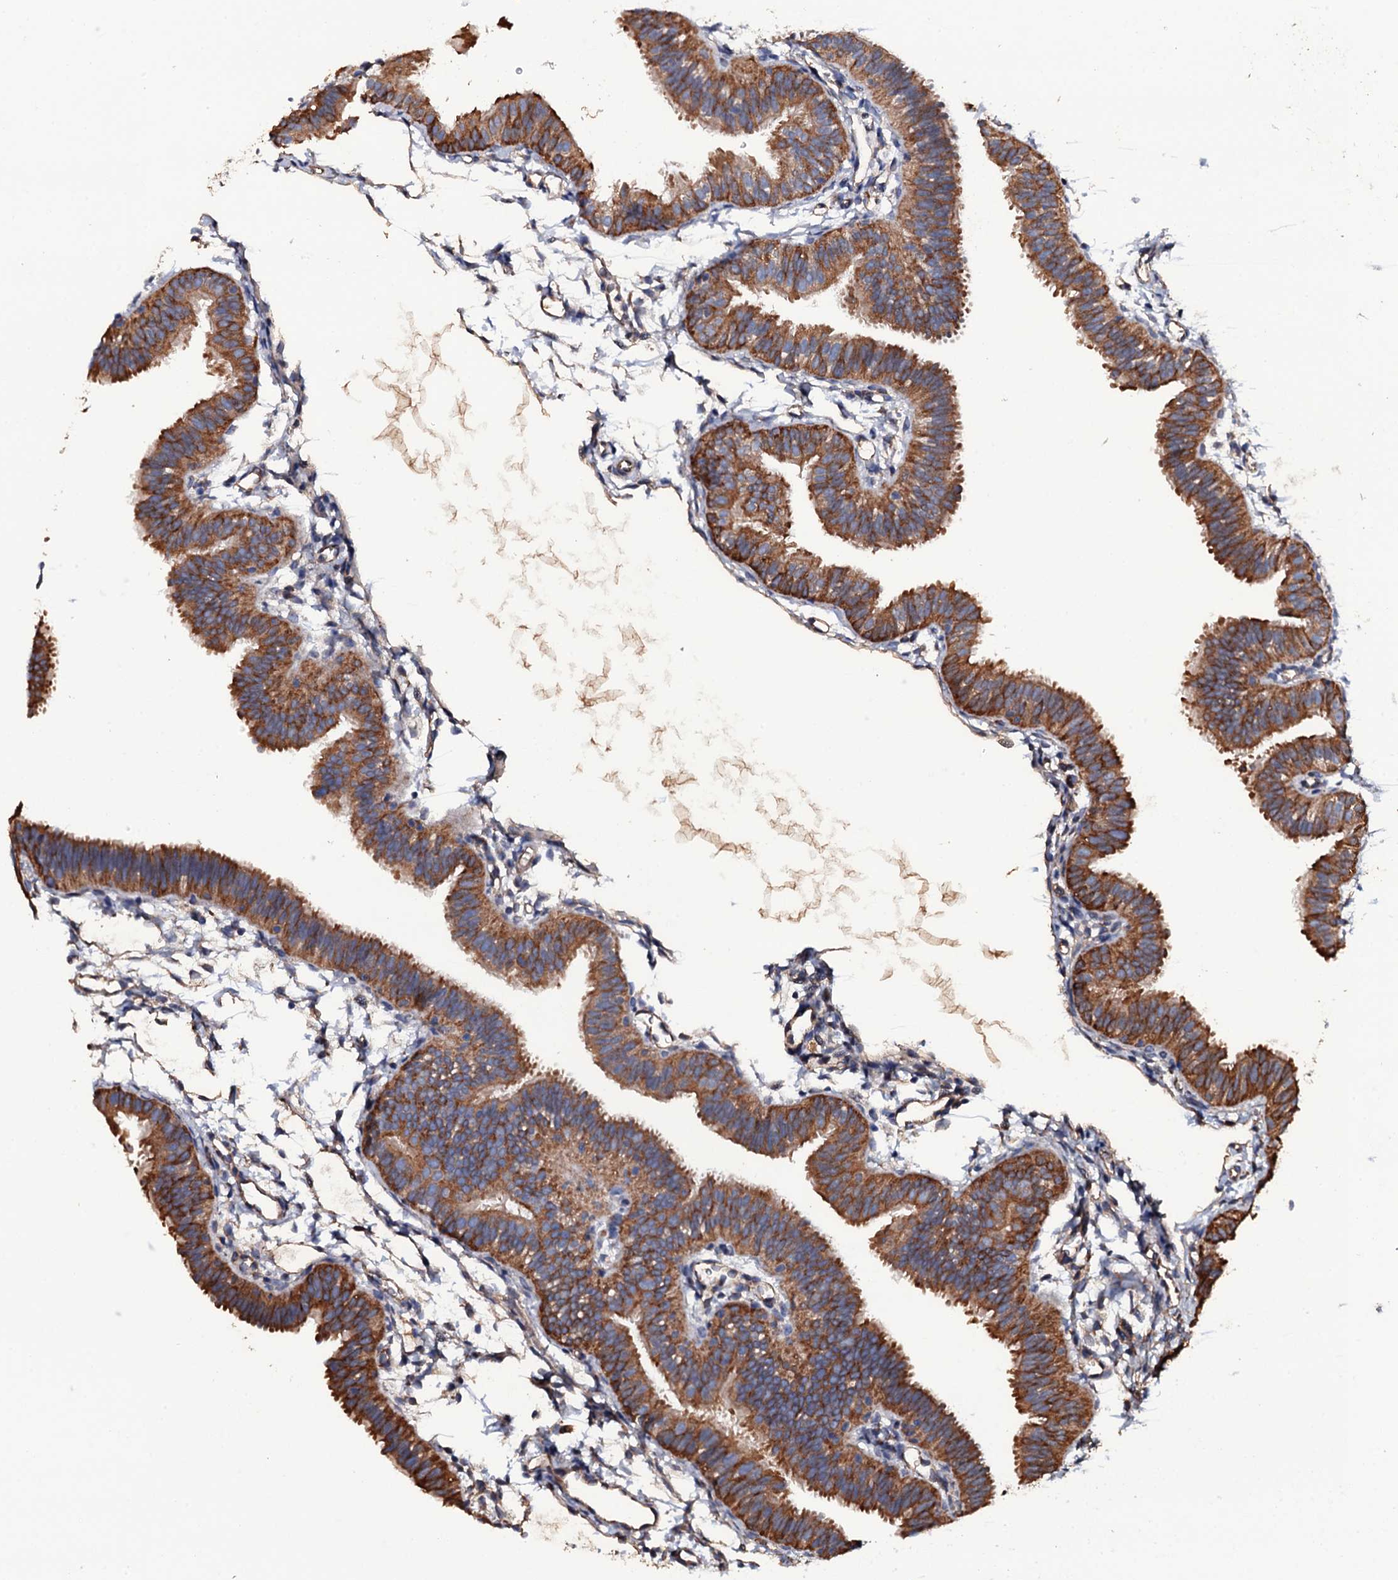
{"staining": {"intensity": "strong", "quantity": ">75%", "location": "cytoplasmic/membranous"}, "tissue": "fallopian tube", "cell_type": "Glandular cells", "image_type": "normal", "snomed": [{"axis": "morphology", "description": "Normal tissue, NOS"}, {"axis": "topography", "description": "Fallopian tube"}], "caption": "Immunohistochemistry staining of normal fallopian tube, which demonstrates high levels of strong cytoplasmic/membranous expression in about >75% of glandular cells indicating strong cytoplasmic/membranous protein staining. The staining was performed using DAB (brown) for protein detection and nuclei were counterstained in hematoxylin (blue).", "gene": "RAB12", "patient": {"sex": "female", "age": 35}}